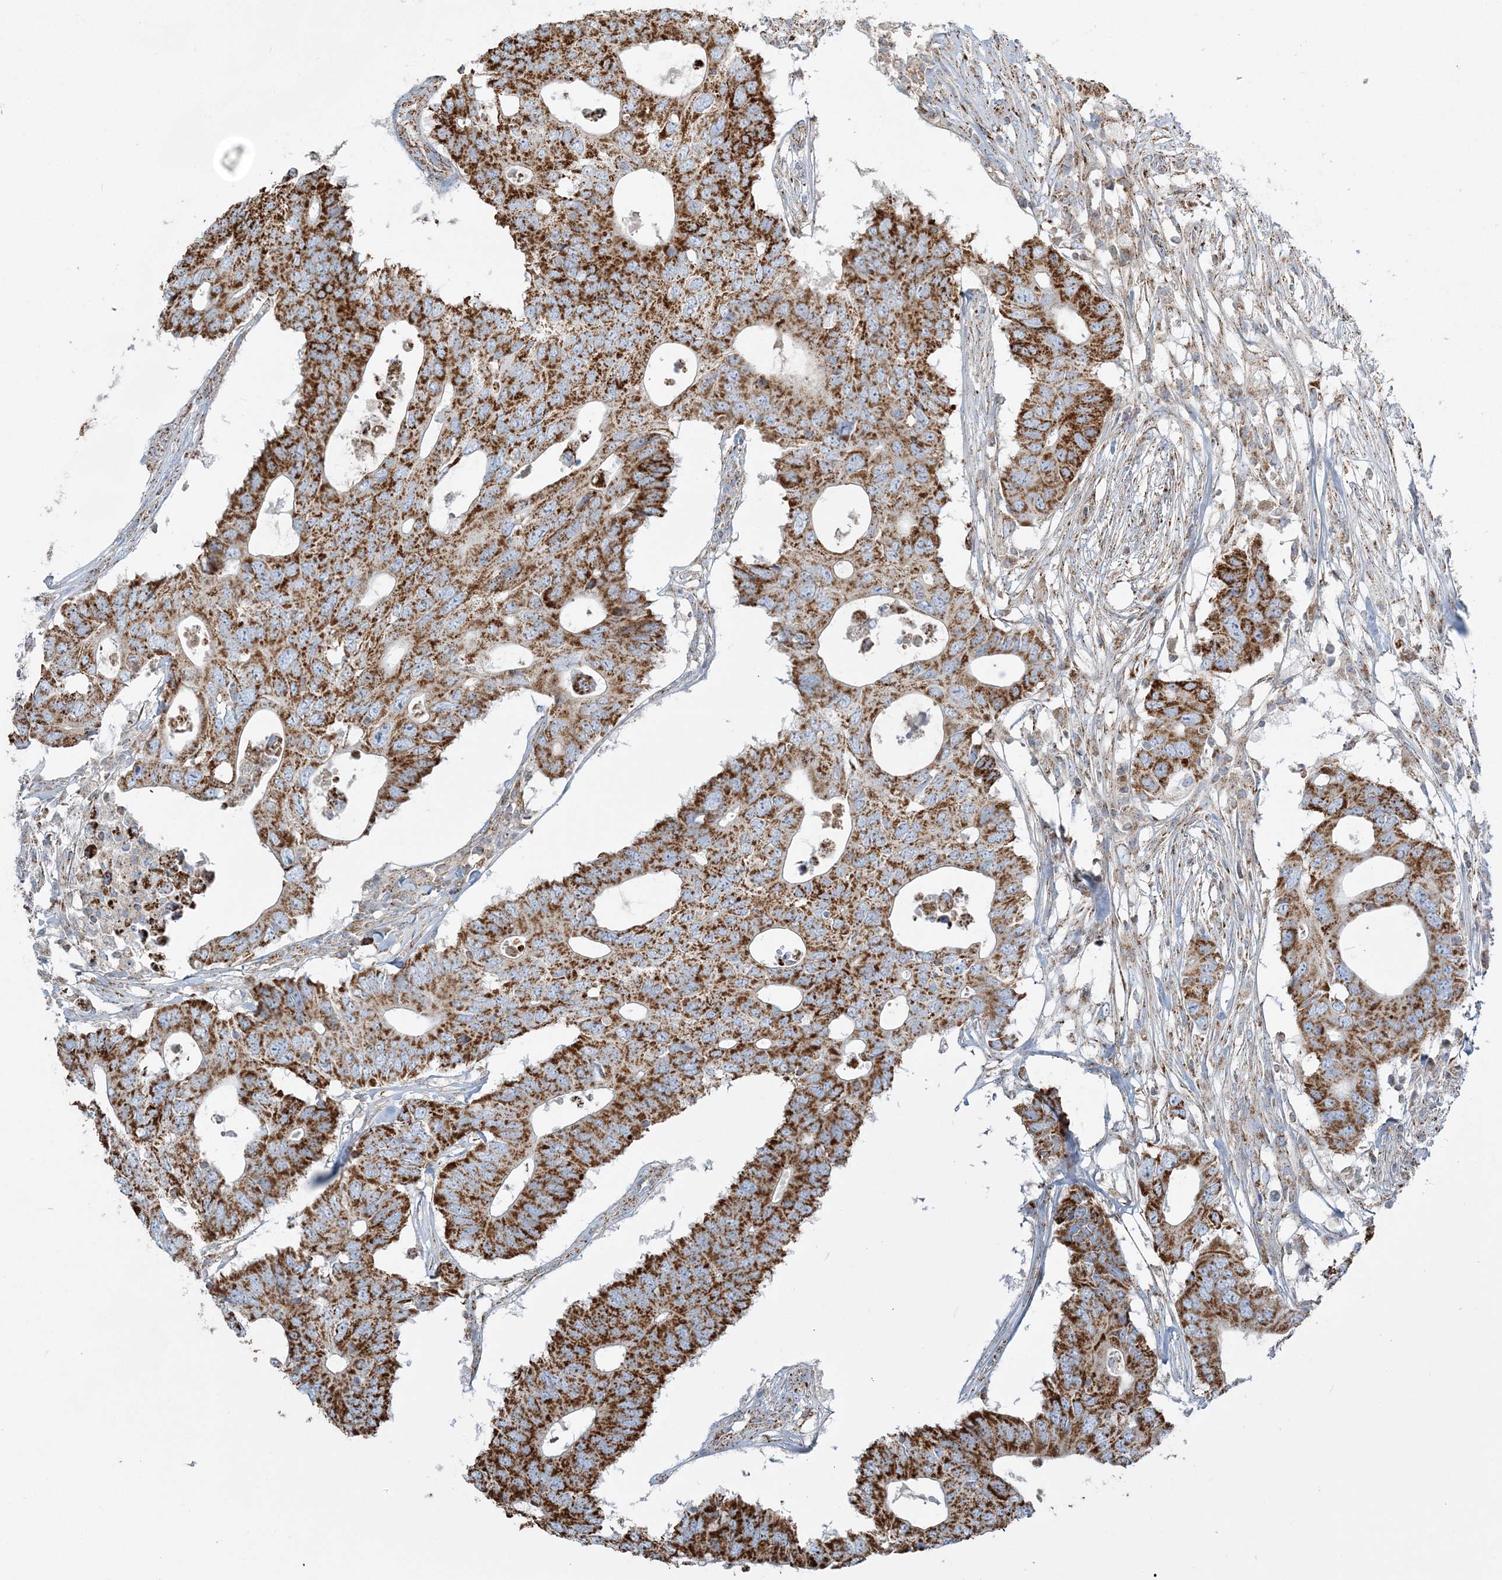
{"staining": {"intensity": "strong", "quantity": ">75%", "location": "cytoplasmic/membranous"}, "tissue": "colorectal cancer", "cell_type": "Tumor cells", "image_type": "cancer", "snomed": [{"axis": "morphology", "description": "Adenocarcinoma, NOS"}, {"axis": "topography", "description": "Colon"}], "caption": "Approximately >75% of tumor cells in colorectal cancer (adenocarcinoma) demonstrate strong cytoplasmic/membranous protein positivity as visualized by brown immunohistochemical staining.", "gene": "RAB11FIP3", "patient": {"sex": "male", "age": 71}}